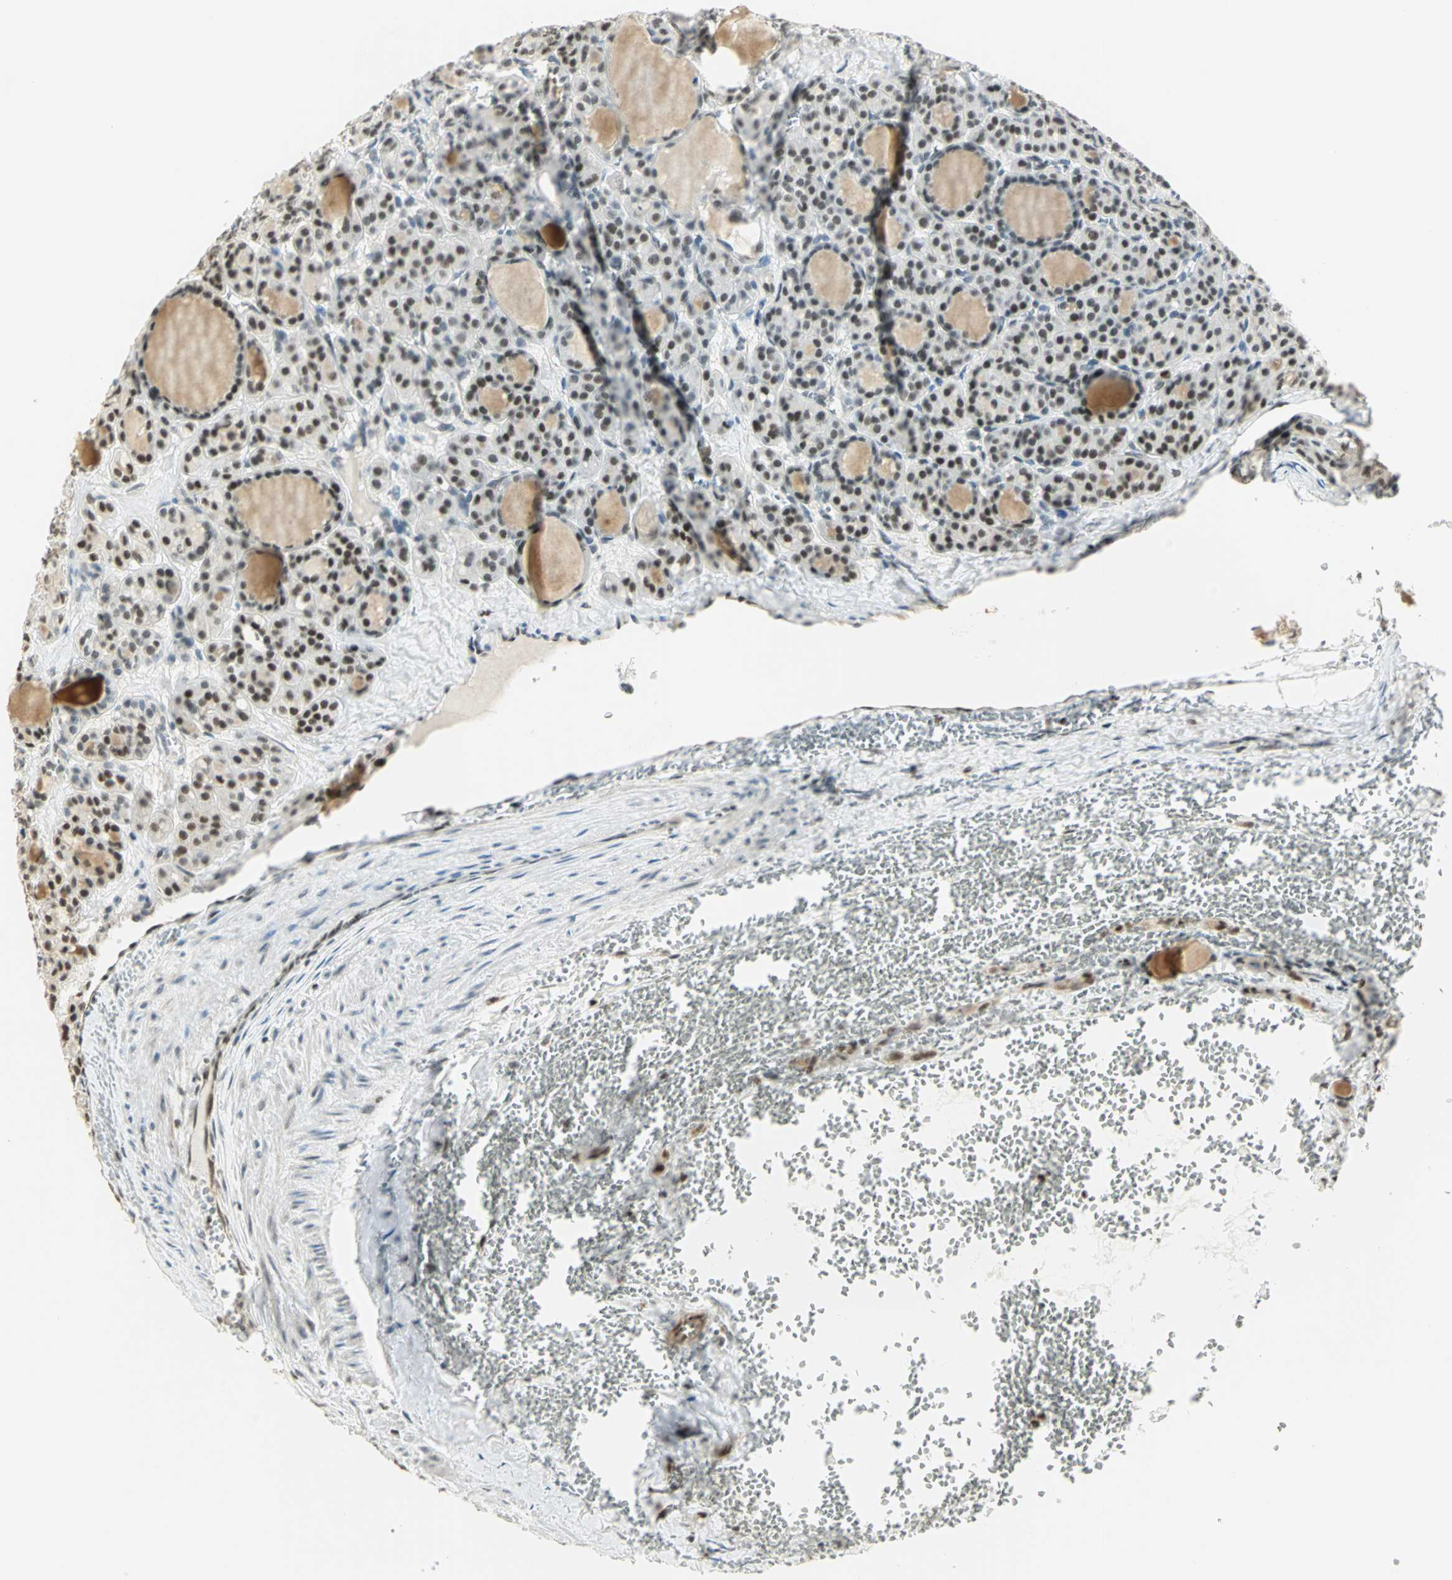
{"staining": {"intensity": "weak", "quantity": "25%-75%", "location": "nuclear"}, "tissue": "thyroid cancer", "cell_type": "Tumor cells", "image_type": "cancer", "snomed": [{"axis": "morphology", "description": "Follicular adenoma carcinoma, NOS"}, {"axis": "topography", "description": "Thyroid gland"}], "caption": "High-magnification brightfield microscopy of thyroid follicular adenoma carcinoma stained with DAB (3,3'-diaminobenzidine) (brown) and counterstained with hematoxylin (blue). tumor cells exhibit weak nuclear expression is present in about25%-75% of cells.", "gene": "ELF1", "patient": {"sex": "female", "age": 71}}